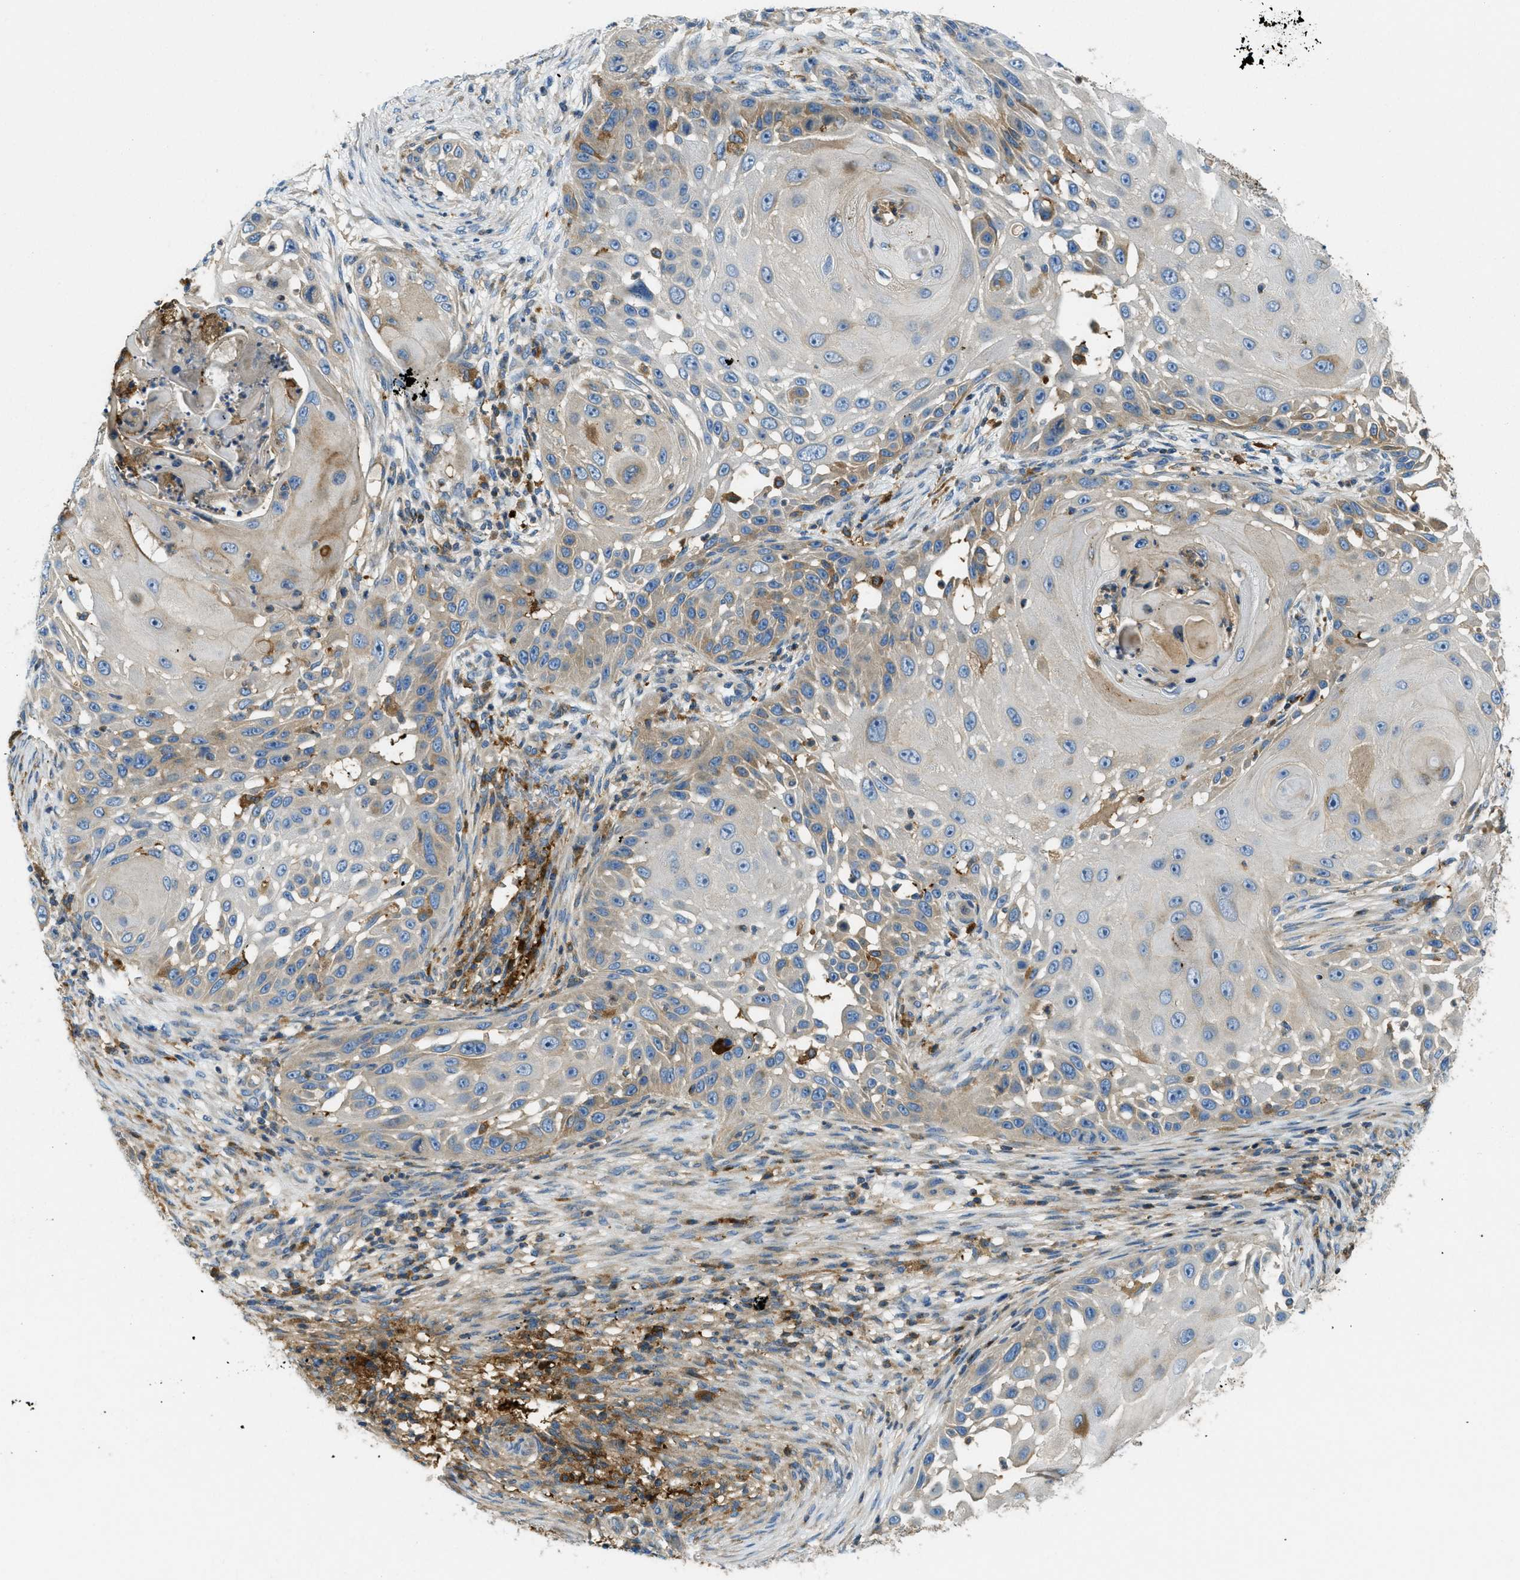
{"staining": {"intensity": "weak", "quantity": "<25%", "location": "cytoplasmic/membranous"}, "tissue": "skin cancer", "cell_type": "Tumor cells", "image_type": "cancer", "snomed": [{"axis": "morphology", "description": "Squamous cell carcinoma, NOS"}, {"axis": "topography", "description": "Skin"}], "caption": "IHC of human skin cancer exhibits no staining in tumor cells. (Stains: DAB (3,3'-diaminobenzidine) immunohistochemistry with hematoxylin counter stain, Microscopy: brightfield microscopy at high magnification).", "gene": "RFFL", "patient": {"sex": "female", "age": 44}}